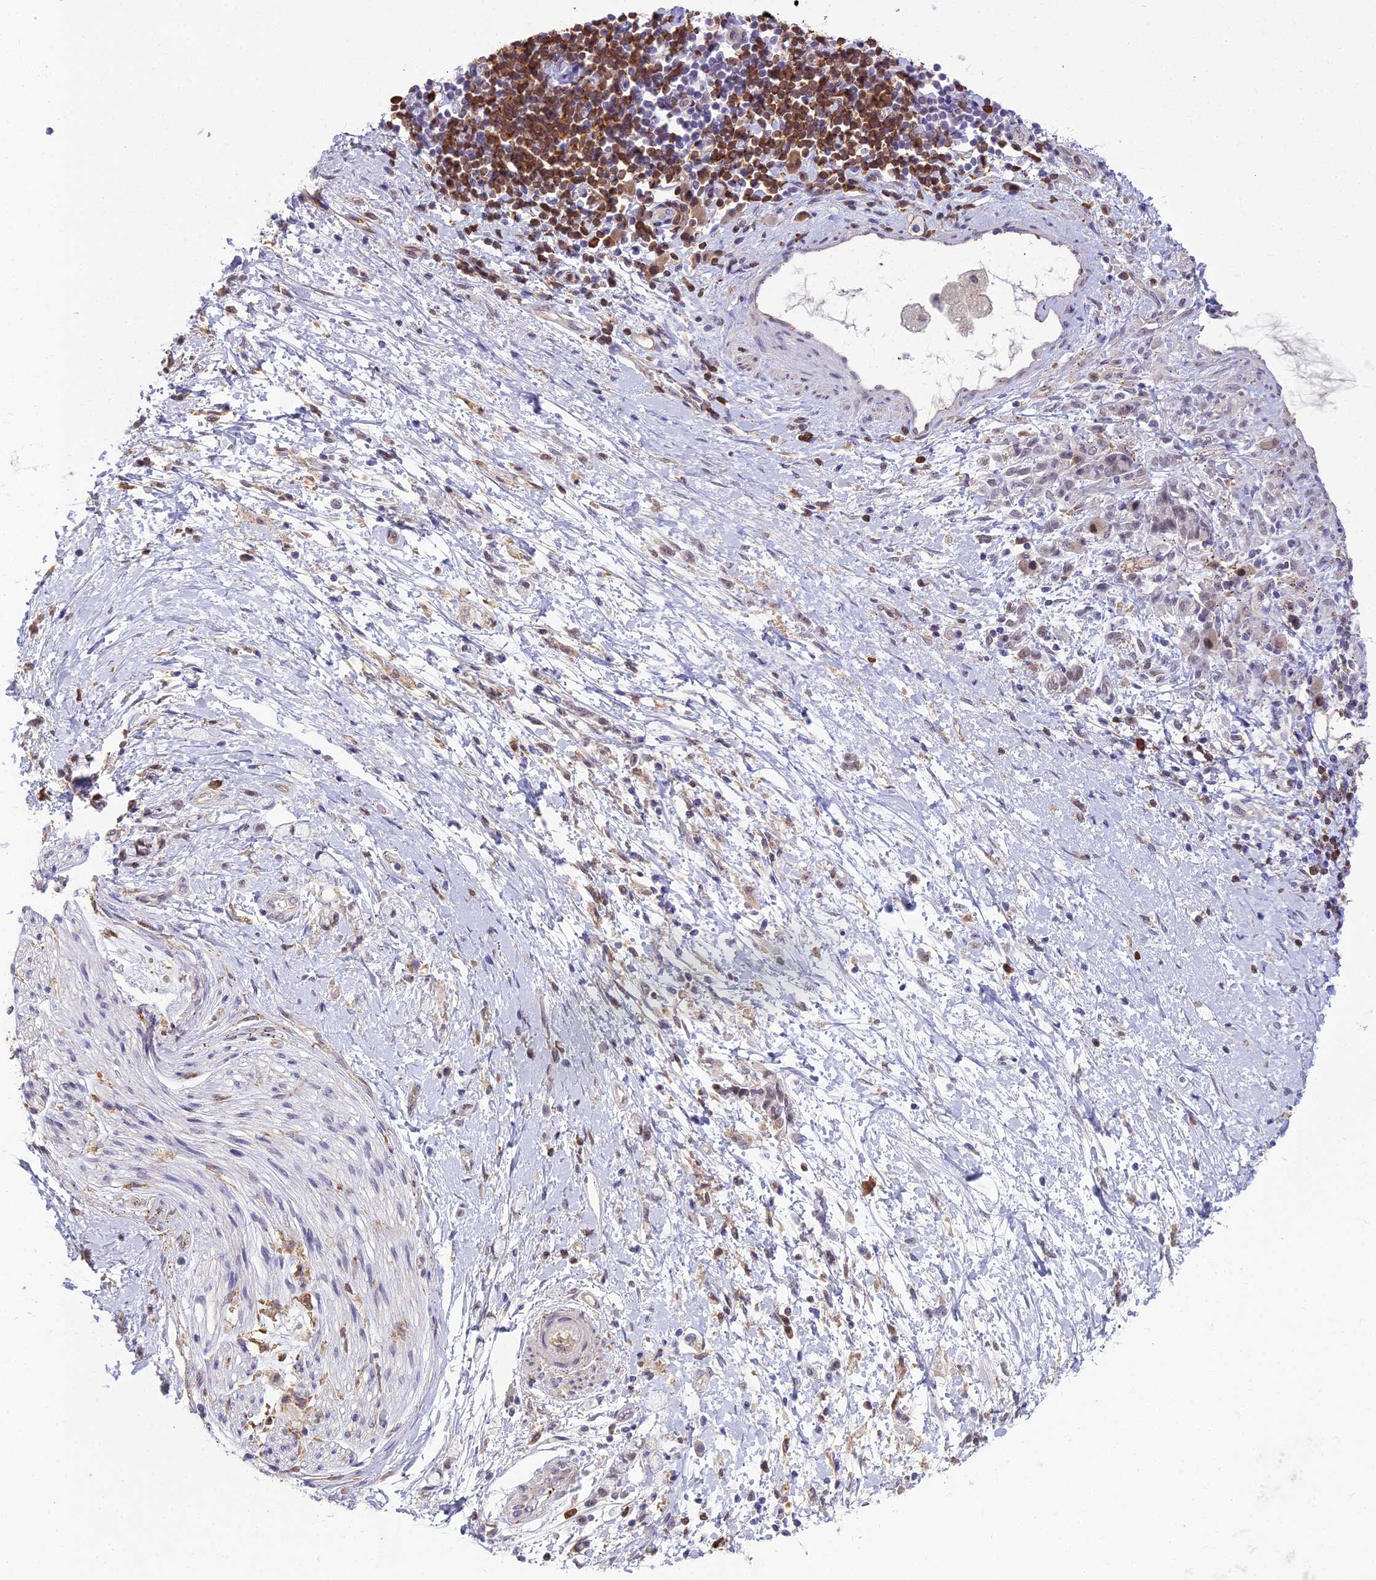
{"staining": {"intensity": "weak", "quantity": "25%-75%", "location": "nuclear"}, "tissue": "stomach cancer", "cell_type": "Tumor cells", "image_type": "cancer", "snomed": [{"axis": "morphology", "description": "Adenocarcinoma, NOS"}, {"axis": "topography", "description": "Stomach"}], "caption": "This photomicrograph exhibits stomach cancer stained with IHC to label a protein in brown. The nuclear of tumor cells show weak positivity for the protein. Nuclei are counter-stained blue.", "gene": "BLNK", "patient": {"sex": "female", "age": 60}}